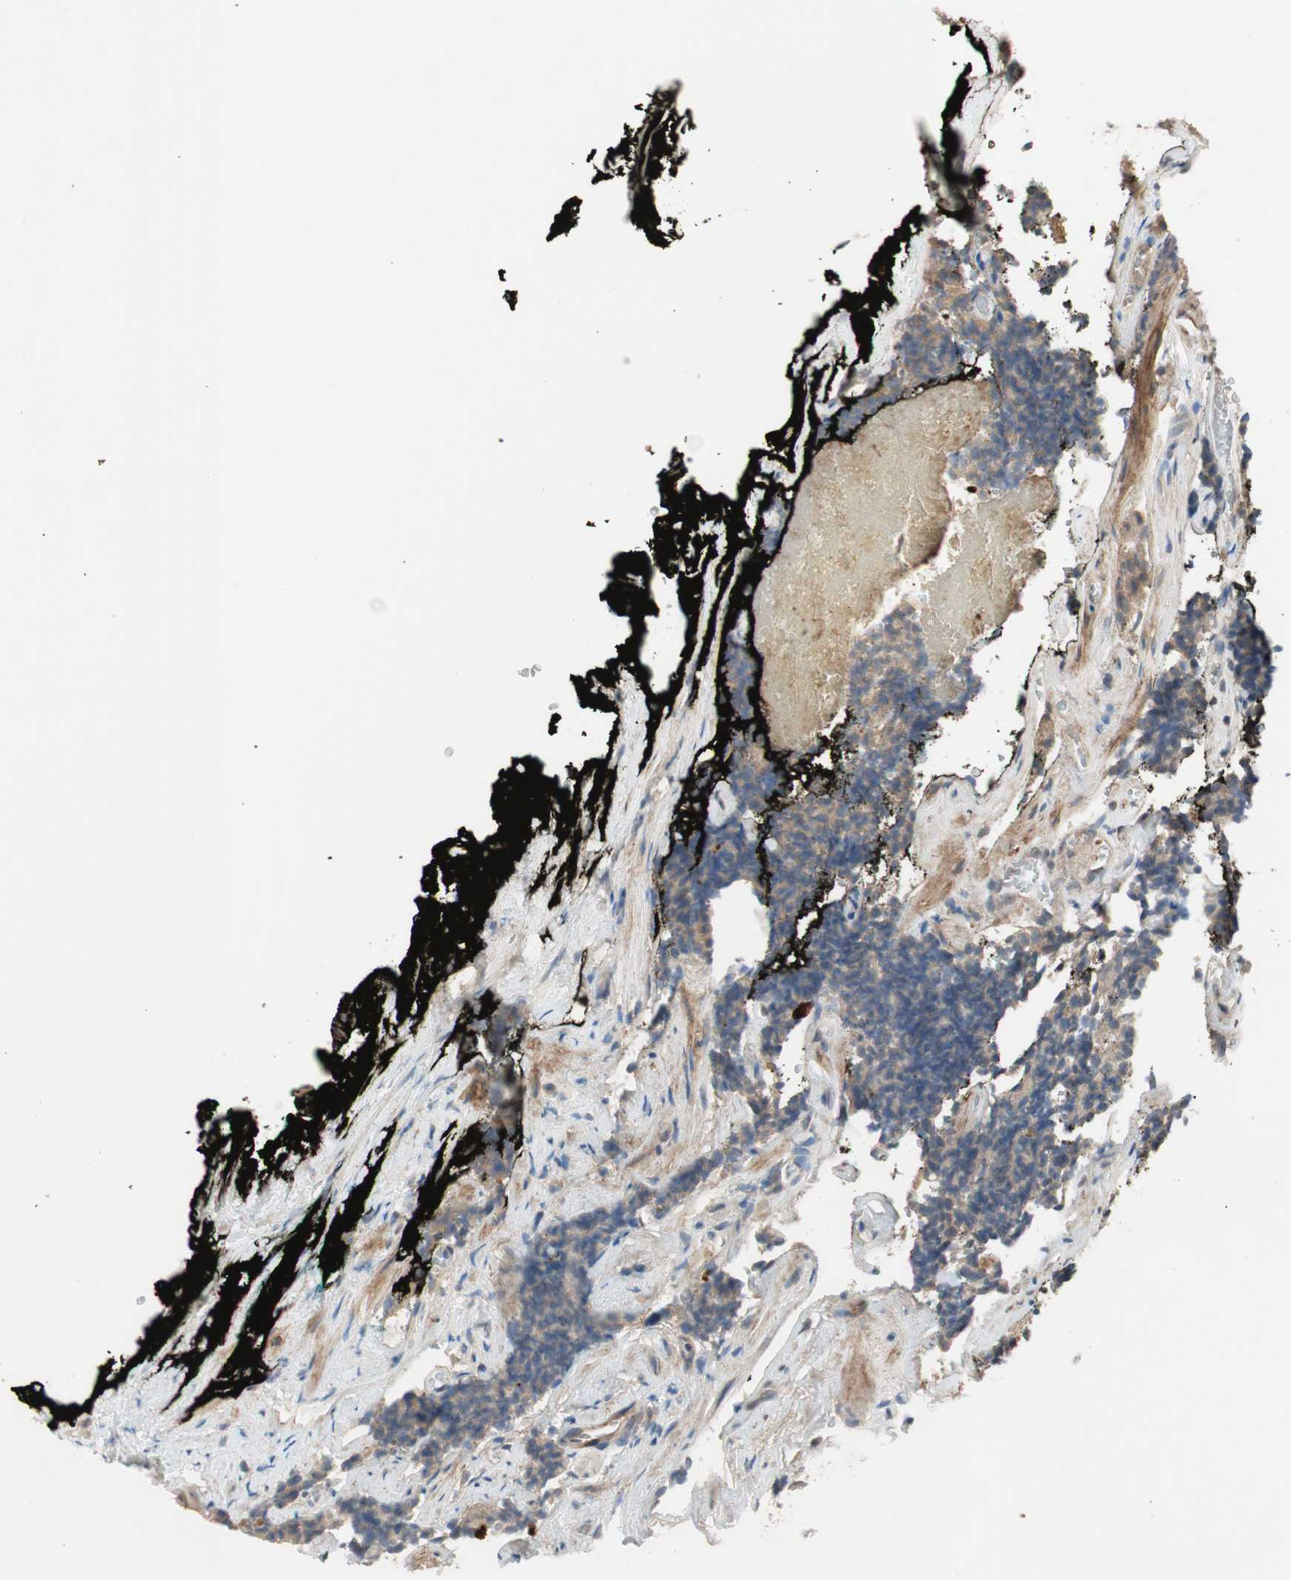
{"staining": {"intensity": "weak", "quantity": "25%-75%", "location": "cytoplasmic/membranous"}, "tissue": "prostate cancer", "cell_type": "Tumor cells", "image_type": "cancer", "snomed": [{"axis": "morphology", "description": "Adenocarcinoma, High grade"}, {"axis": "topography", "description": "Prostate"}], "caption": "There is low levels of weak cytoplasmic/membranous expression in tumor cells of prostate adenocarcinoma (high-grade), as demonstrated by immunohistochemical staining (brown color).", "gene": "RNGTT", "patient": {"sex": "male", "age": 58}}